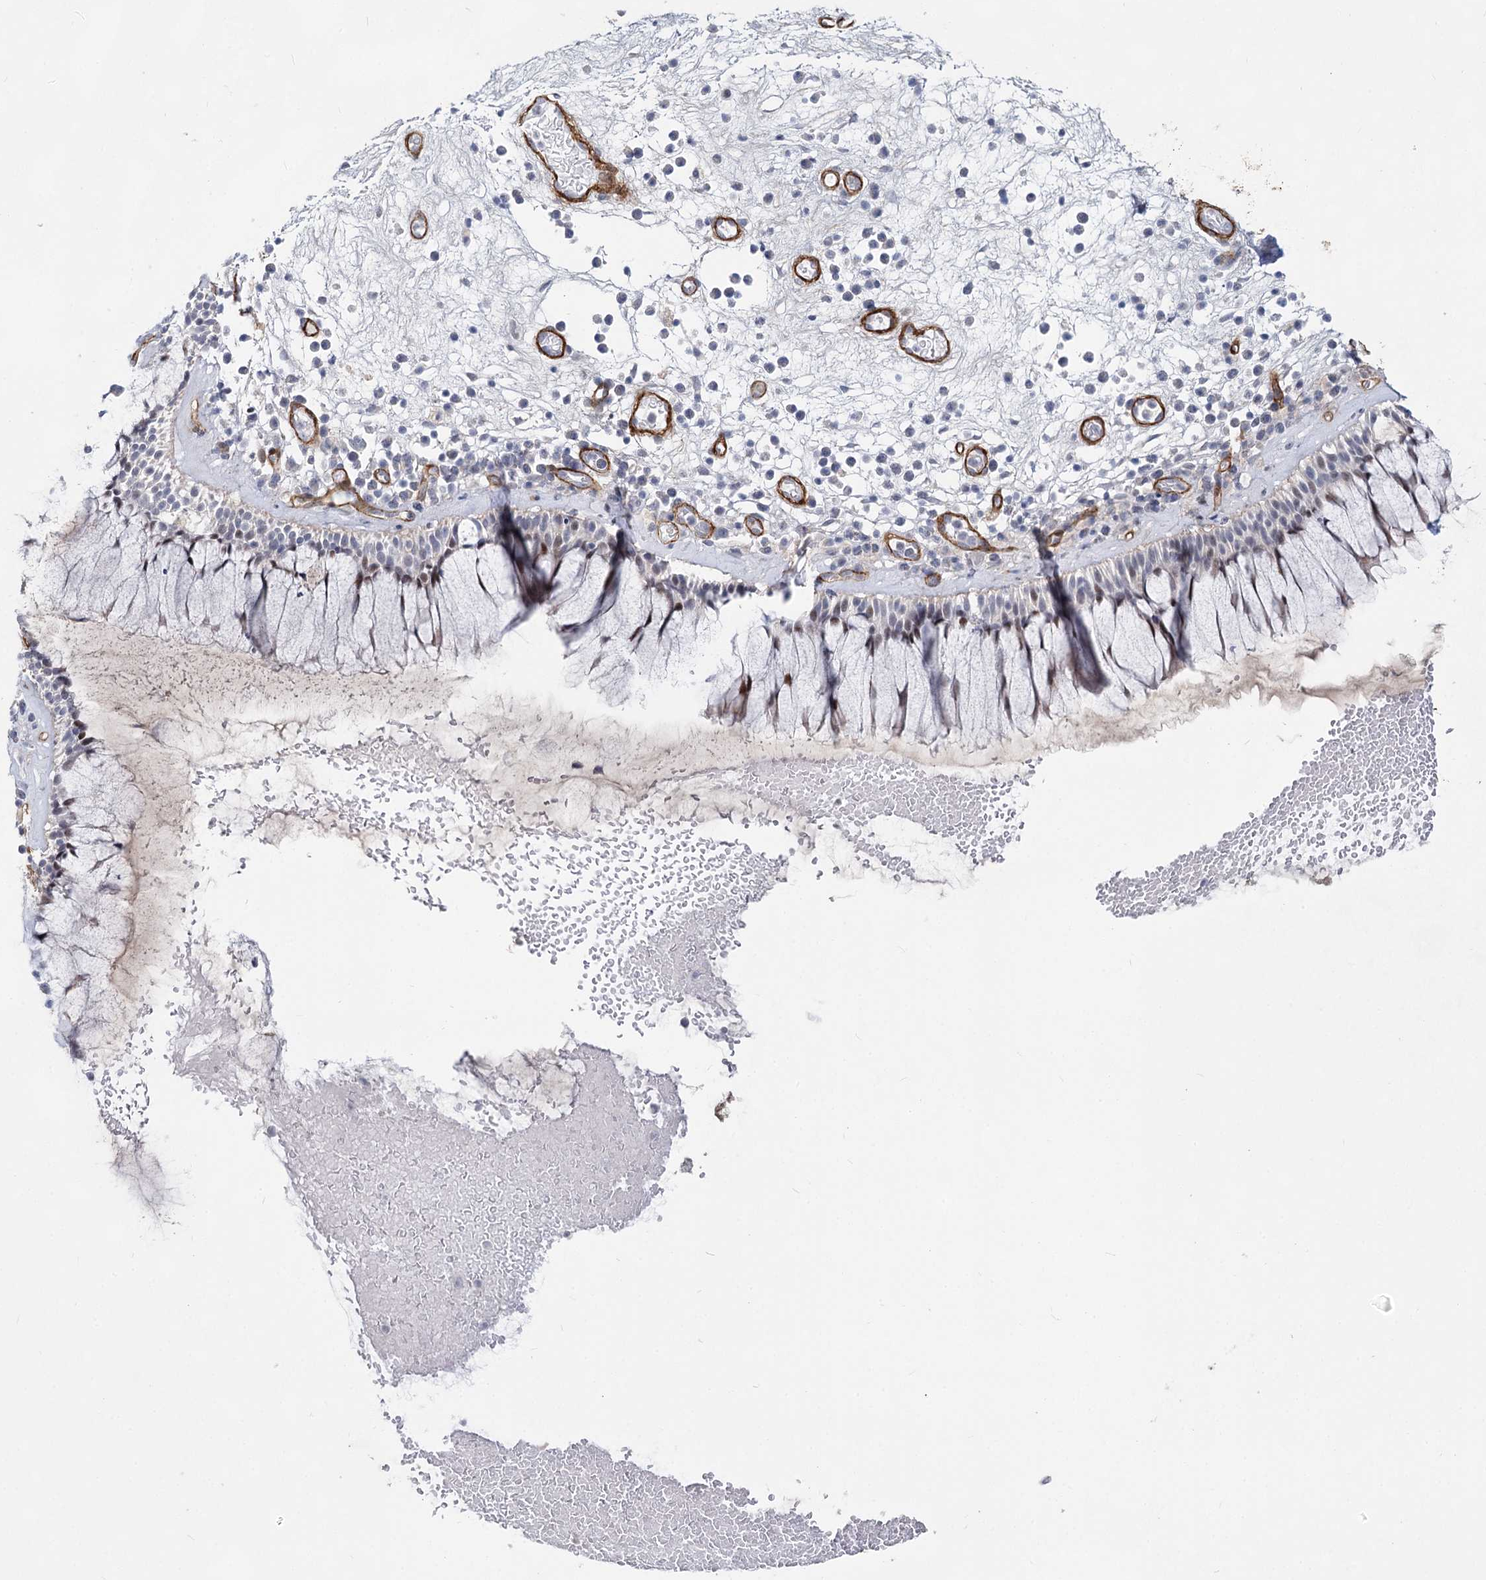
{"staining": {"intensity": "moderate", "quantity": "<25%", "location": "nuclear"}, "tissue": "nasopharynx", "cell_type": "Respiratory epithelial cells", "image_type": "normal", "snomed": [{"axis": "morphology", "description": "Normal tissue, NOS"}, {"axis": "morphology", "description": "Inflammation, NOS"}, {"axis": "topography", "description": "Nasopharynx"}], "caption": "Immunohistochemical staining of normal human nasopharynx shows <25% levels of moderate nuclear protein staining in approximately <25% of respiratory epithelial cells. (DAB (3,3'-diaminobenzidine) = brown stain, brightfield microscopy at high magnification).", "gene": "ATL2", "patient": {"sex": "male", "age": 70}}